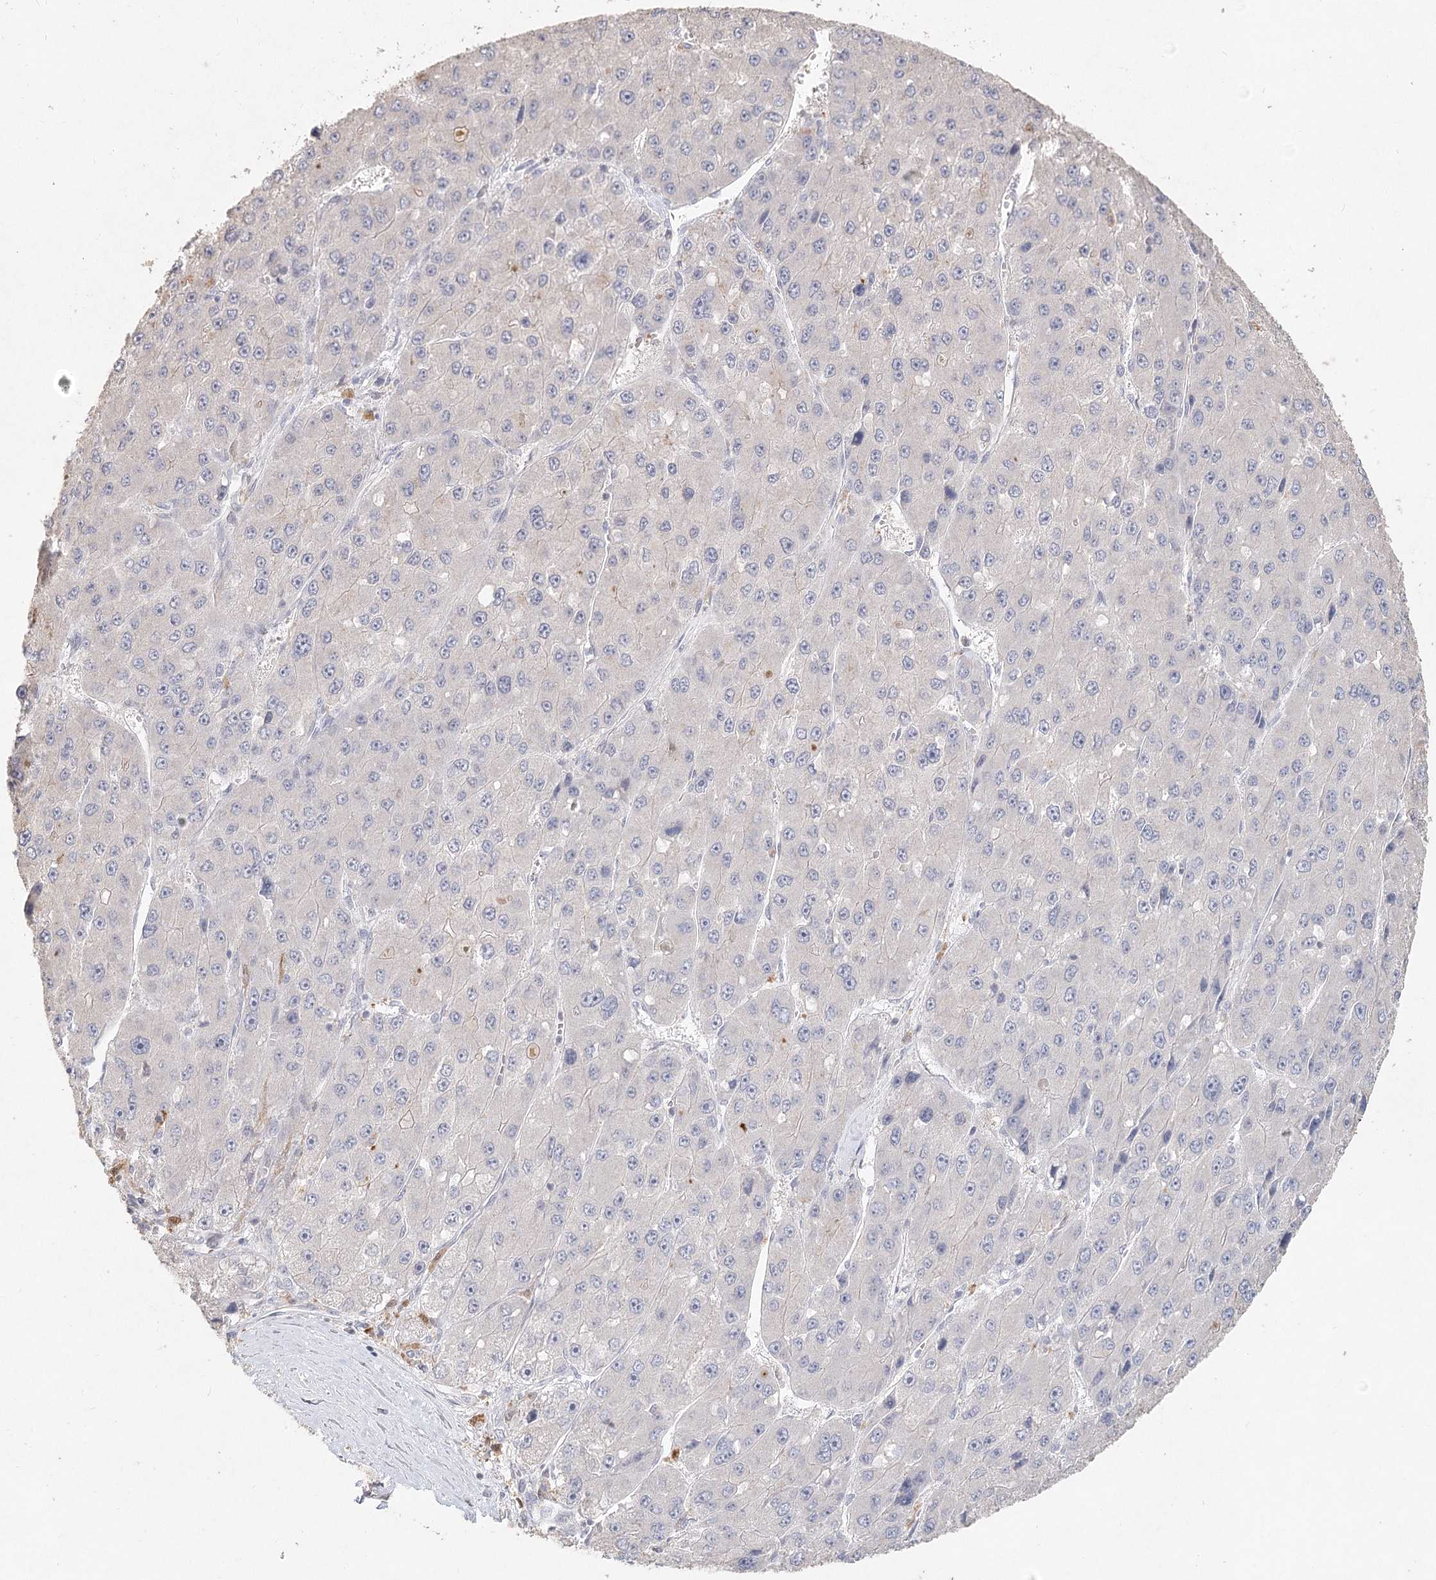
{"staining": {"intensity": "negative", "quantity": "none", "location": "none"}, "tissue": "liver cancer", "cell_type": "Tumor cells", "image_type": "cancer", "snomed": [{"axis": "morphology", "description": "Carcinoma, Hepatocellular, NOS"}, {"axis": "topography", "description": "Liver"}], "caption": "This is an IHC image of liver cancer (hepatocellular carcinoma). There is no positivity in tumor cells.", "gene": "ARSI", "patient": {"sex": "female", "age": 73}}